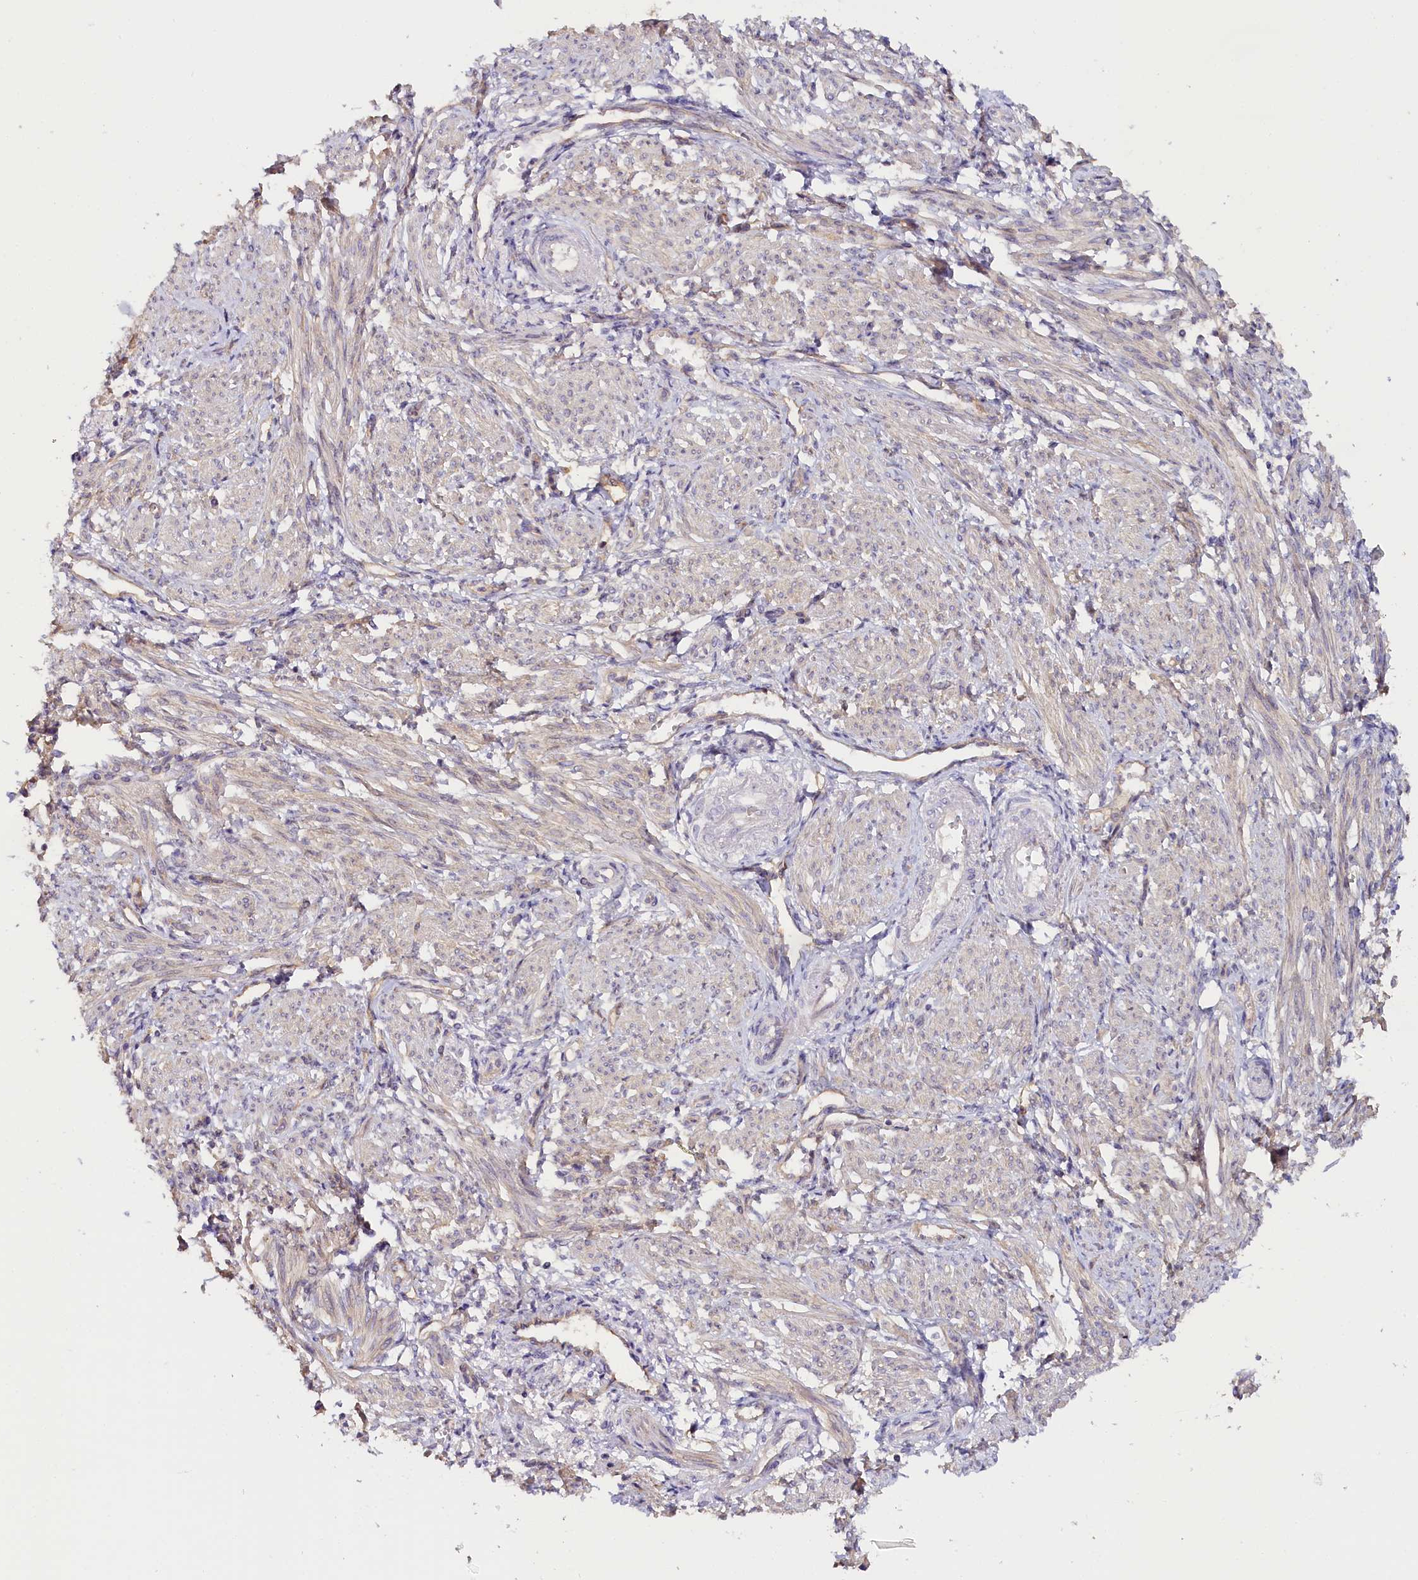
{"staining": {"intensity": "weak", "quantity": "<25%", "location": "cytoplasmic/membranous"}, "tissue": "smooth muscle", "cell_type": "Smooth muscle cells", "image_type": "normal", "snomed": [{"axis": "morphology", "description": "Normal tissue, NOS"}, {"axis": "topography", "description": "Smooth muscle"}], "caption": "A high-resolution histopathology image shows immunohistochemistry (IHC) staining of unremarkable smooth muscle, which exhibits no significant expression in smooth muscle cells. (DAB immunohistochemistry with hematoxylin counter stain).", "gene": "KATNB1", "patient": {"sex": "female", "age": 39}}